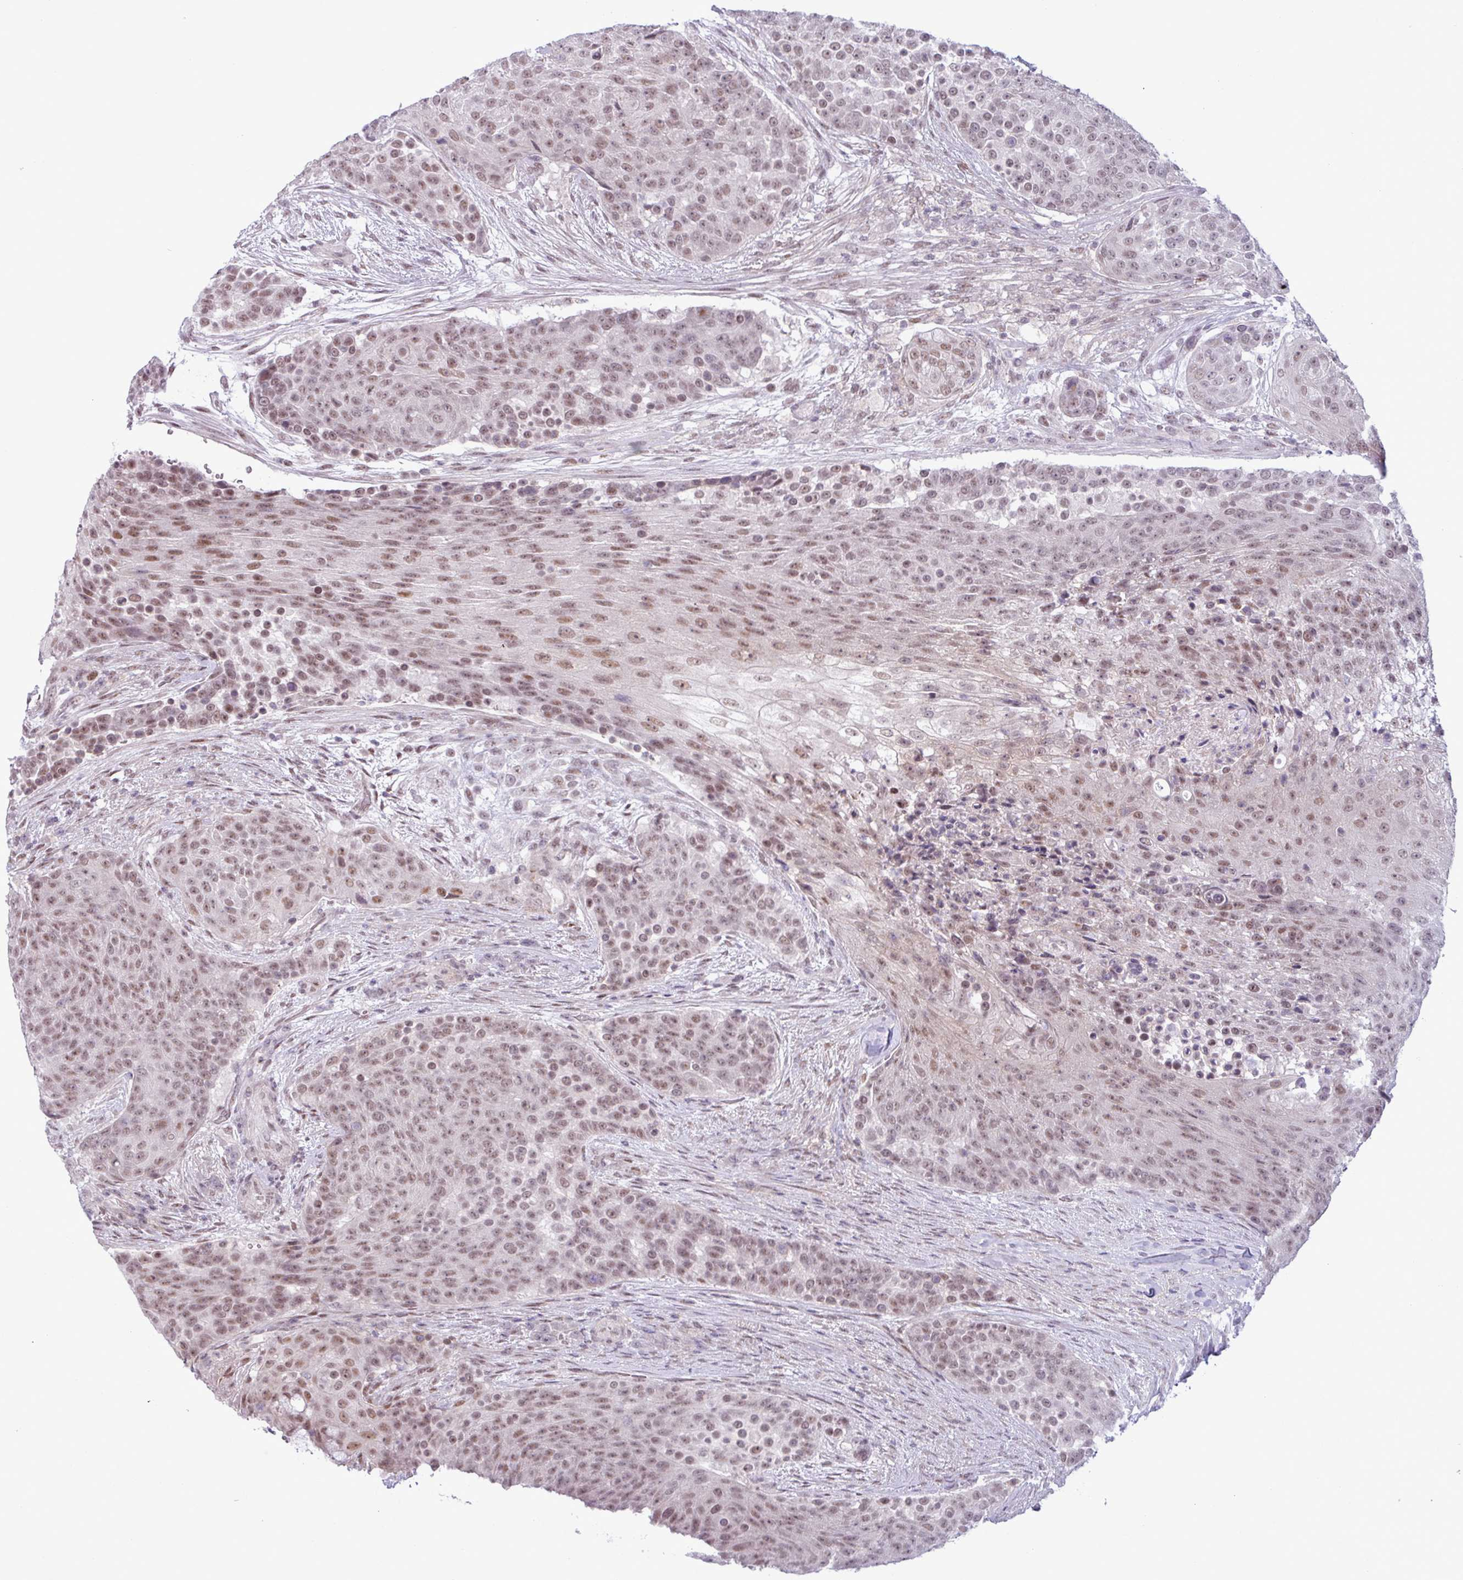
{"staining": {"intensity": "moderate", "quantity": ">75%", "location": "nuclear"}, "tissue": "urothelial cancer", "cell_type": "Tumor cells", "image_type": "cancer", "snomed": [{"axis": "morphology", "description": "Urothelial carcinoma, High grade"}, {"axis": "topography", "description": "Urinary bladder"}], "caption": "This is an image of immunohistochemistry (IHC) staining of urothelial cancer, which shows moderate staining in the nuclear of tumor cells.", "gene": "NOTCH2", "patient": {"sex": "female", "age": 63}}